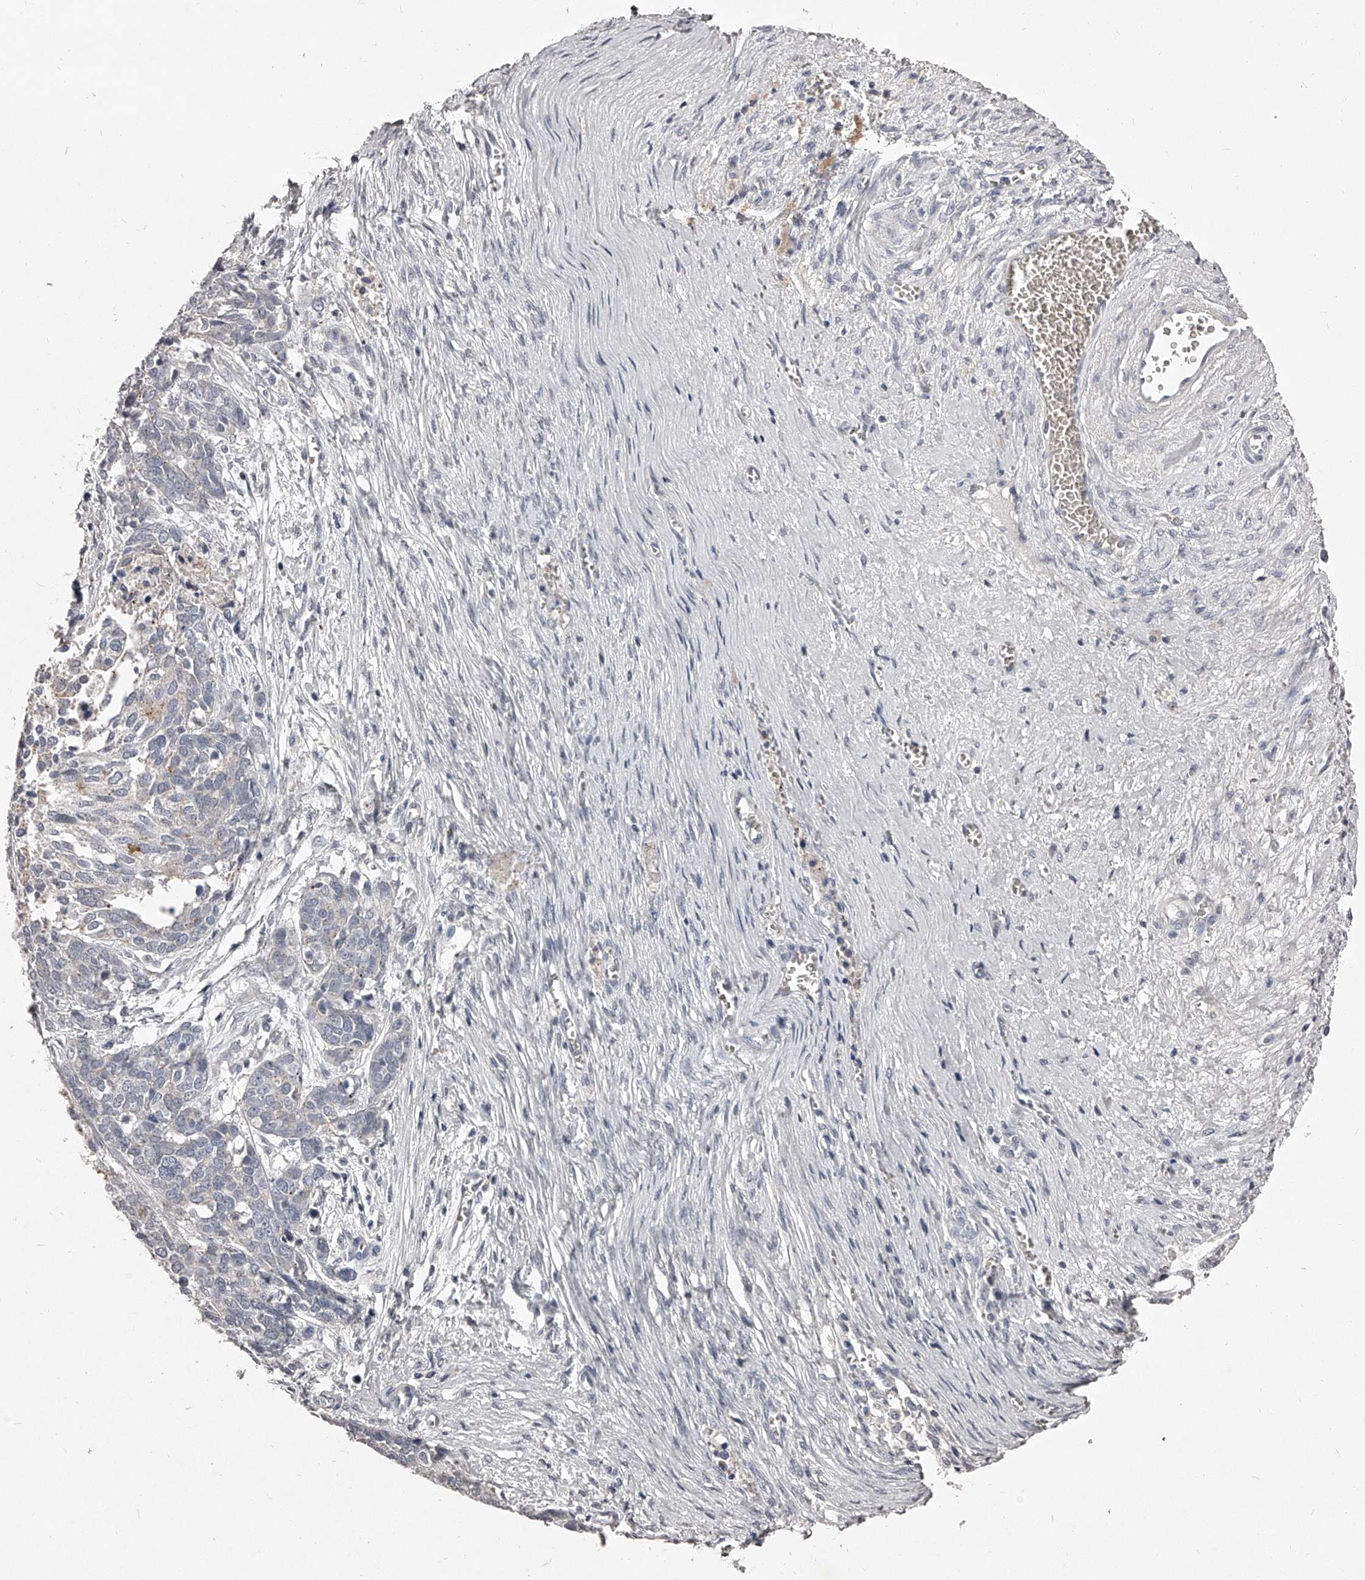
{"staining": {"intensity": "negative", "quantity": "none", "location": "none"}, "tissue": "ovarian cancer", "cell_type": "Tumor cells", "image_type": "cancer", "snomed": [{"axis": "morphology", "description": "Cystadenocarcinoma, serous, NOS"}, {"axis": "topography", "description": "Ovary"}], "caption": "Tumor cells show no significant expression in ovarian serous cystadenocarcinoma.", "gene": "NT5DC1", "patient": {"sex": "female", "age": 44}}